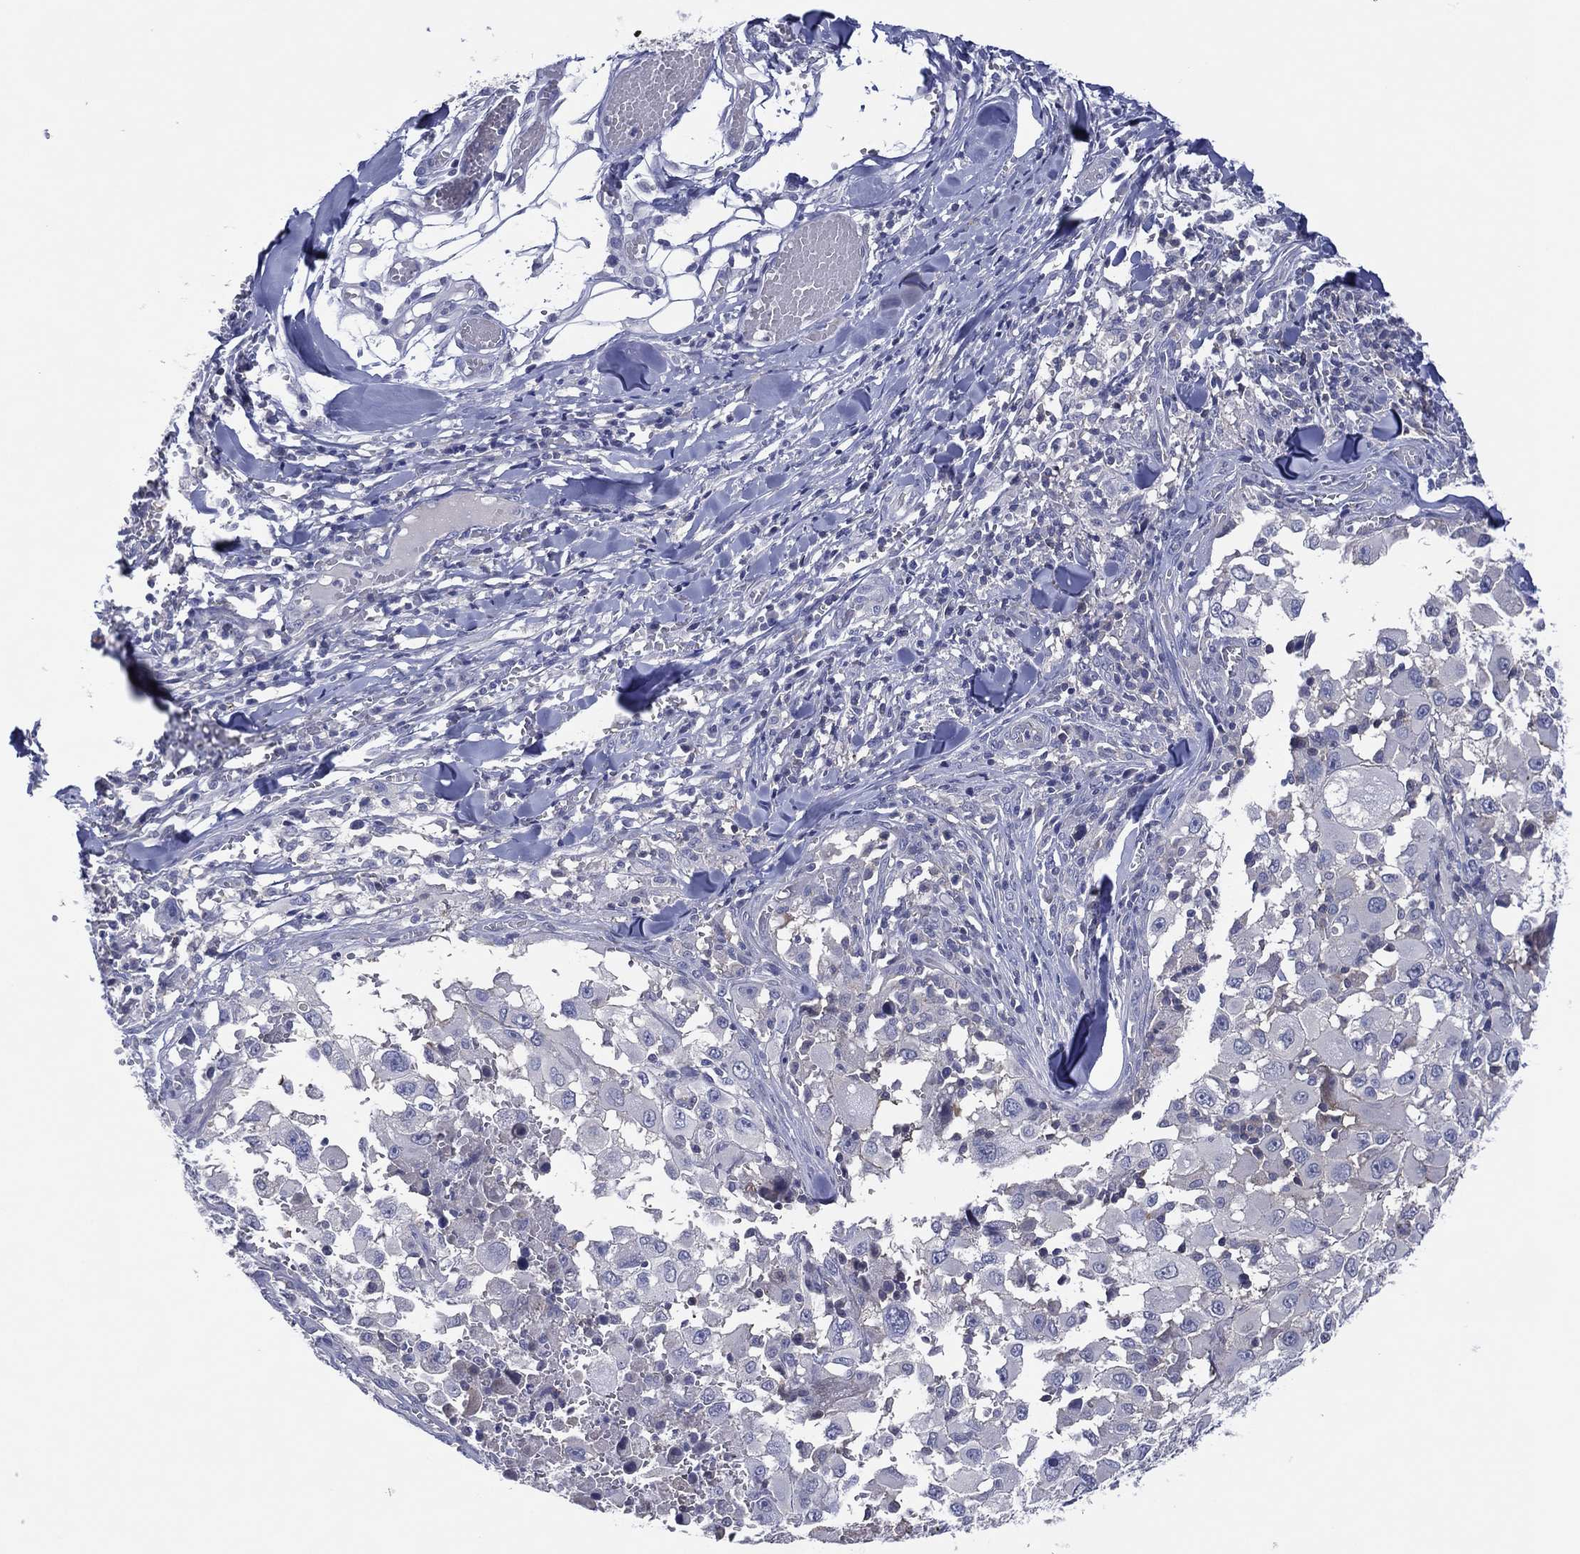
{"staining": {"intensity": "negative", "quantity": "none", "location": "none"}, "tissue": "melanoma", "cell_type": "Tumor cells", "image_type": "cancer", "snomed": [{"axis": "morphology", "description": "Malignant melanoma, Metastatic site"}, {"axis": "topography", "description": "Lymph node"}], "caption": "Protein analysis of malignant melanoma (metastatic site) reveals no significant positivity in tumor cells.", "gene": "TRIM31", "patient": {"sex": "male", "age": 50}}